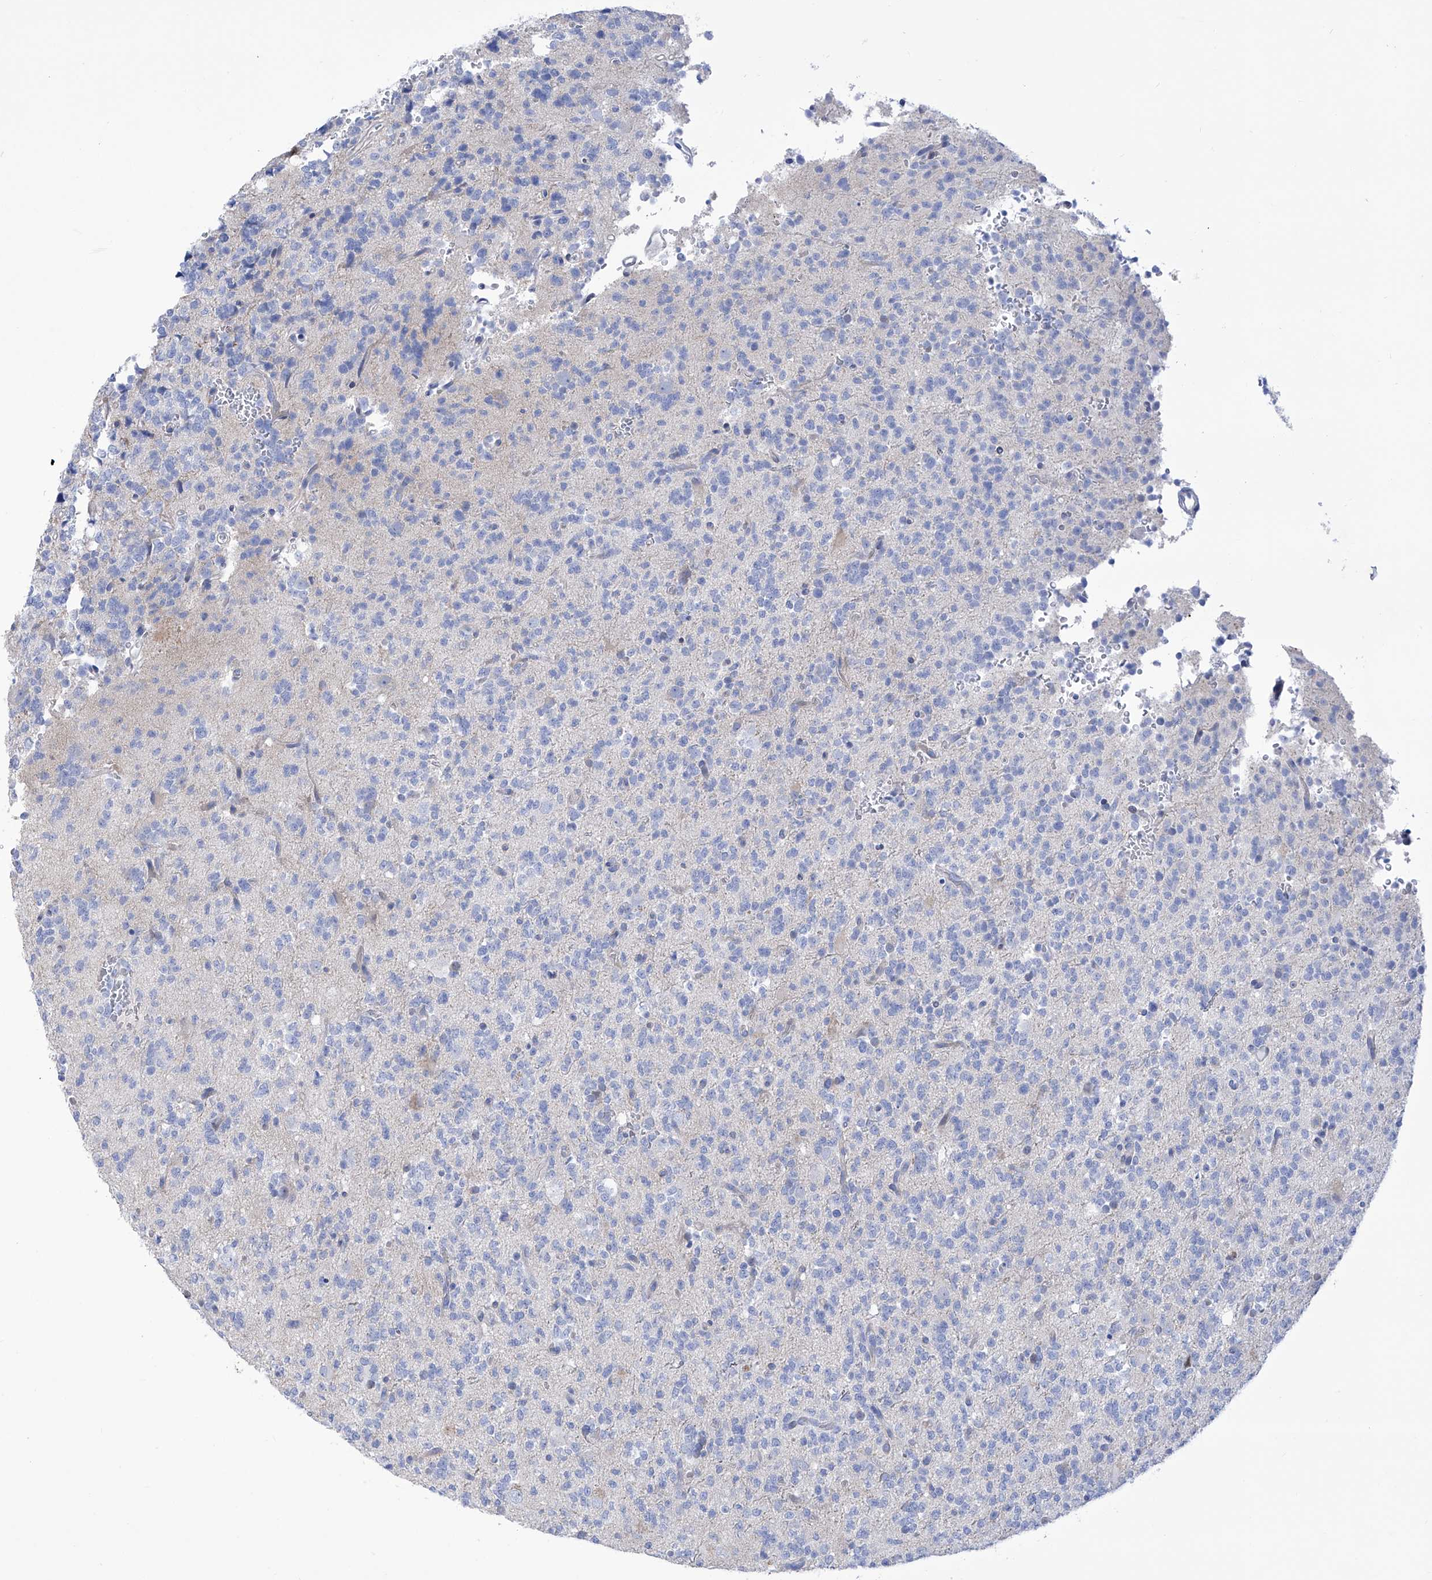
{"staining": {"intensity": "negative", "quantity": "none", "location": "none"}, "tissue": "glioma", "cell_type": "Tumor cells", "image_type": "cancer", "snomed": [{"axis": "morphology", "description": "Glioma, malignant, High grade"}, {"axis": "topography", "description": "Brain"}], "caption": "Immunohistochemistry histopathology image of malignant high-grade glioma stained for a protein (brown), which demonstrates no expression in tumor cells. (Immunohistochemistry, brightfield microscopy, high magnification).", "gene": "C1orf87", "patient": {"sex": "female", "age": 62}}